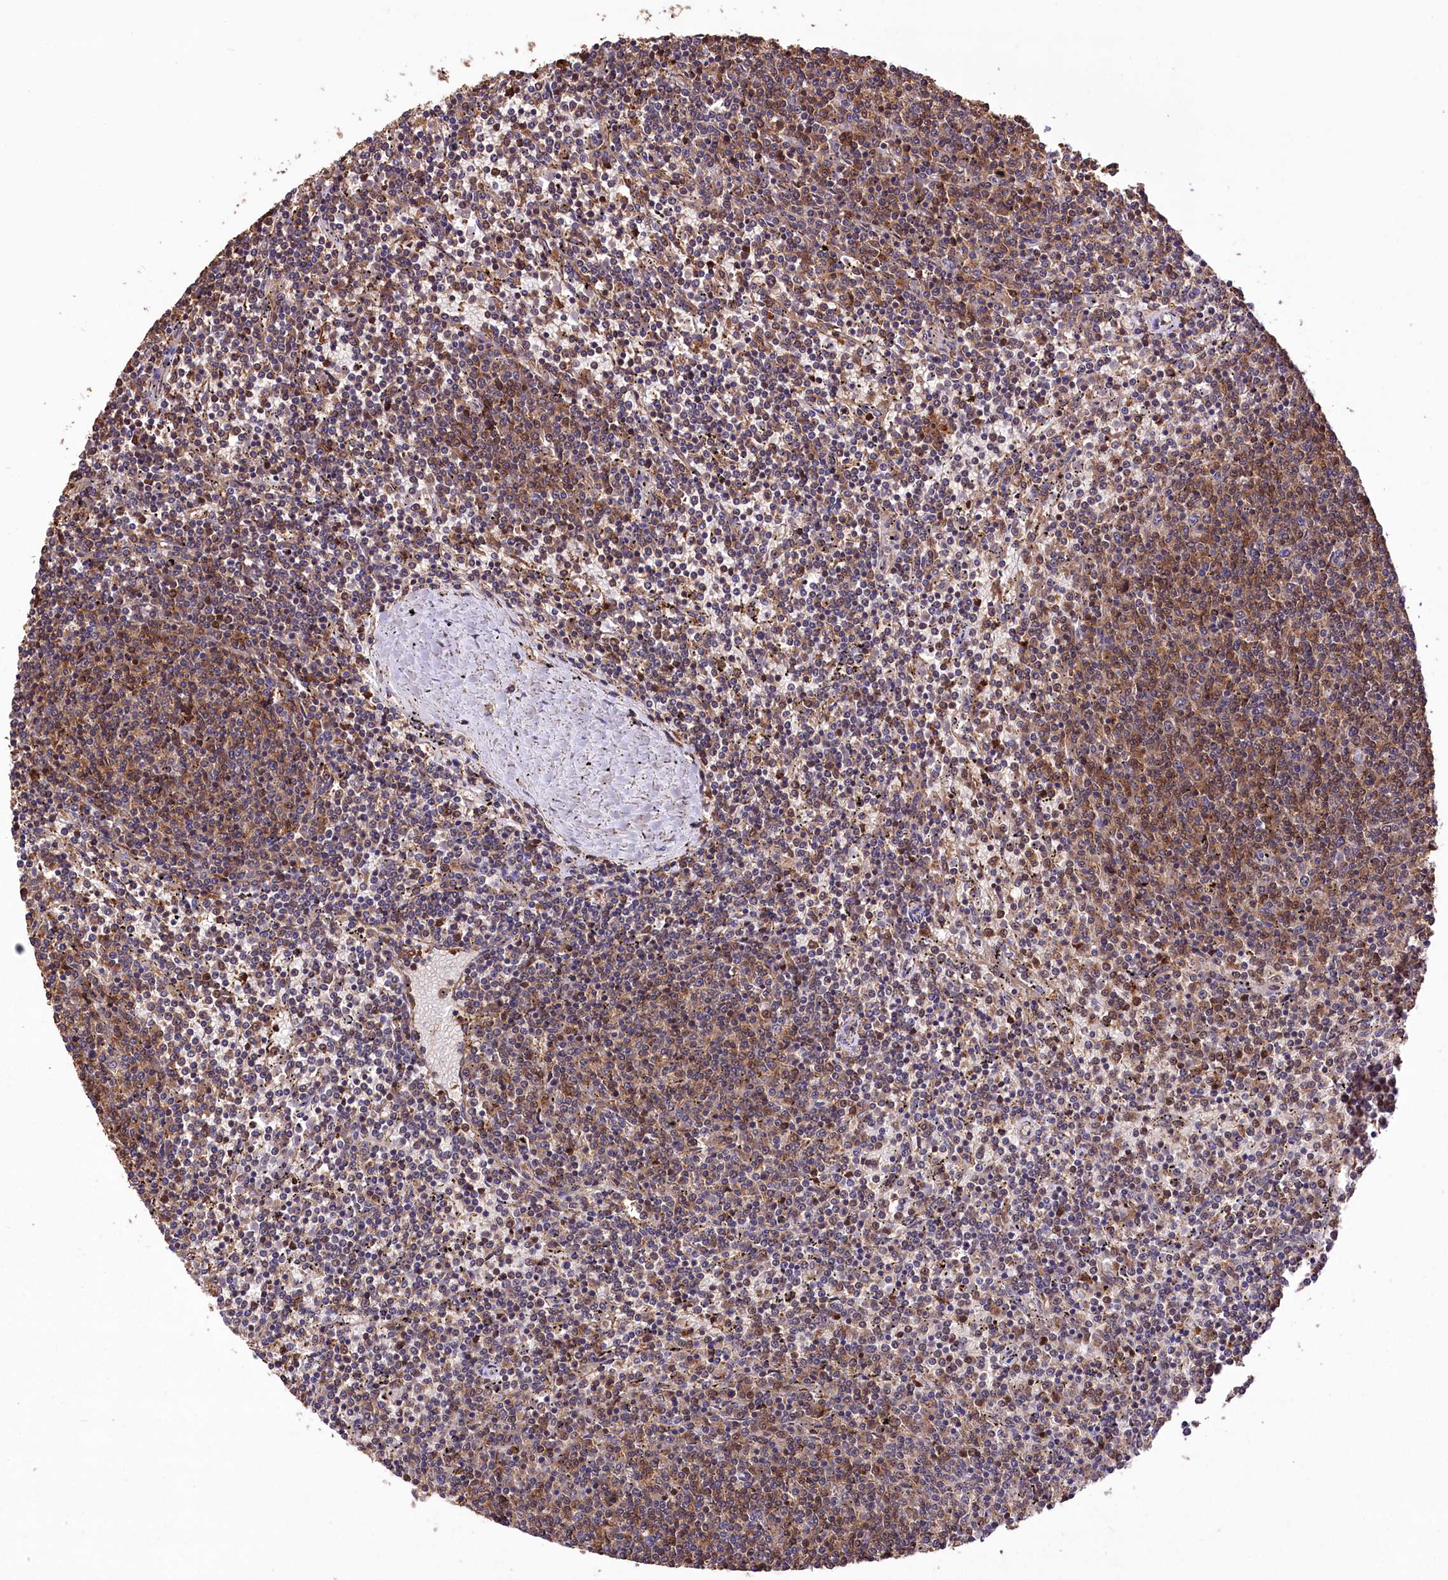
{"staining": {"intensity": "moderate", "quantity": "<25%", "location": "nuclear"}, "tissue": "lymphoma", "cell_type": "Tumor cells", "image_type": "cancer", "snomed": [{"axis": "morphology", "description": "Malignant lymphoma, non-Hodgkin's type, Low grade"}, {"axis": "topography", "description": "Spleen"}], "caption": "Brown immunohistochemical staining in human lymphoma demonstrates moderate nuclear positivity in about <25% of tumor cells. (DAB (3,3'-diaminobenzidine) IHC, brown staining for protein, blue staining for nuclei).", "gene": "DPP3", "patient": {"sex": "female", "age": 50}}